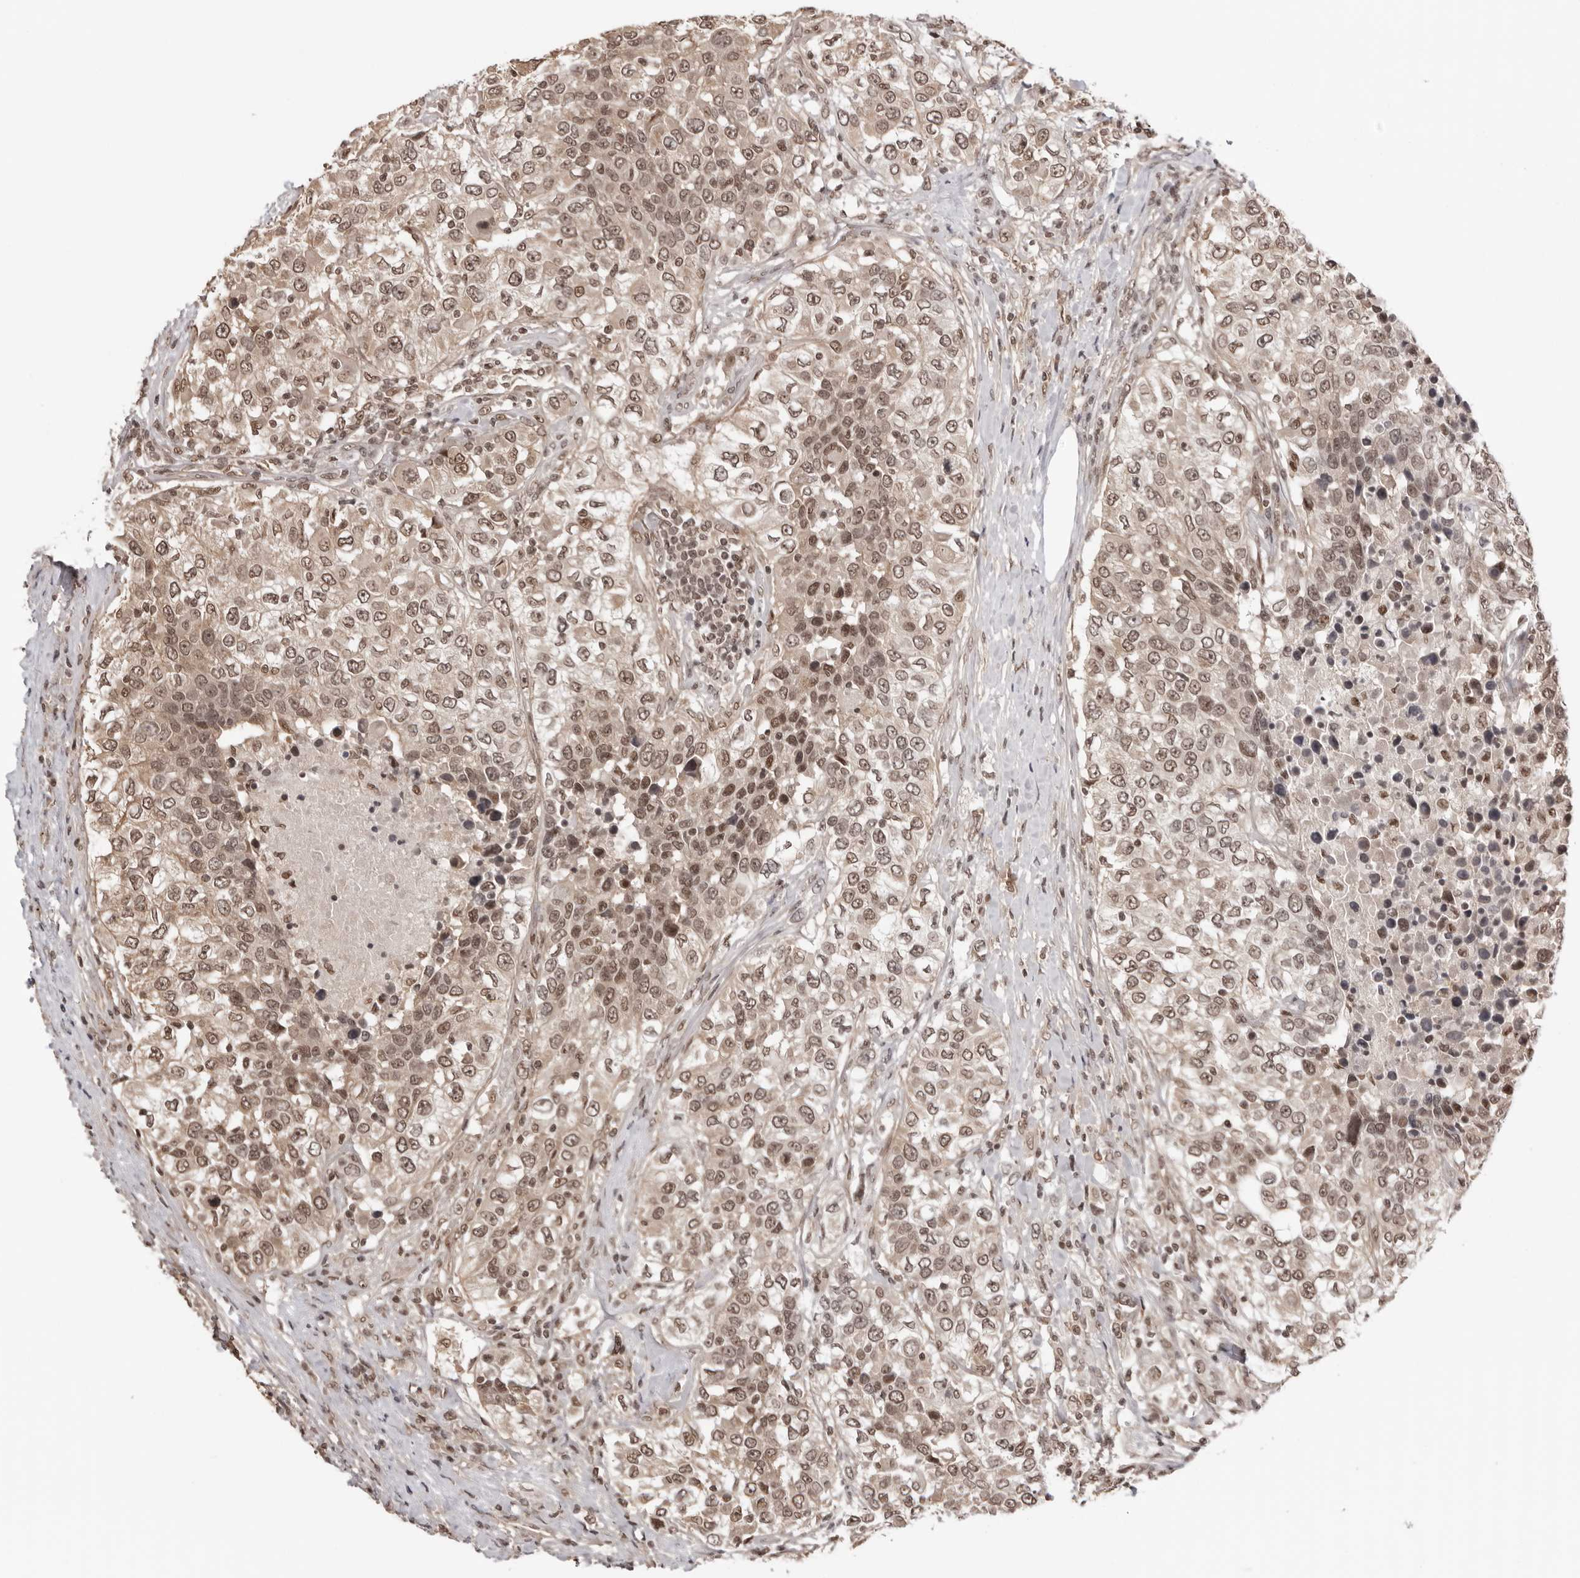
{"staining": {"intensity": "weak", "quantity": ">75%", "location": "nuclear"}, "tissue": "urothelial cancer", "cell_type": "Tumor cells", "image_type": "cancer", "snomed": [{"axis": "morphology", "description": "Urothelial carcinoma, High grade"}, {"axis": "topography", "description": "Urinary bladder"}], "caption": "A high-resolution histopathology image shows IHC staining of urothelial cancer, which exhibits weak nuclear staining in approximately >75% of tumor cells.", "gene": "SDE2", "patient": {"sex": "female", "age": 80}}